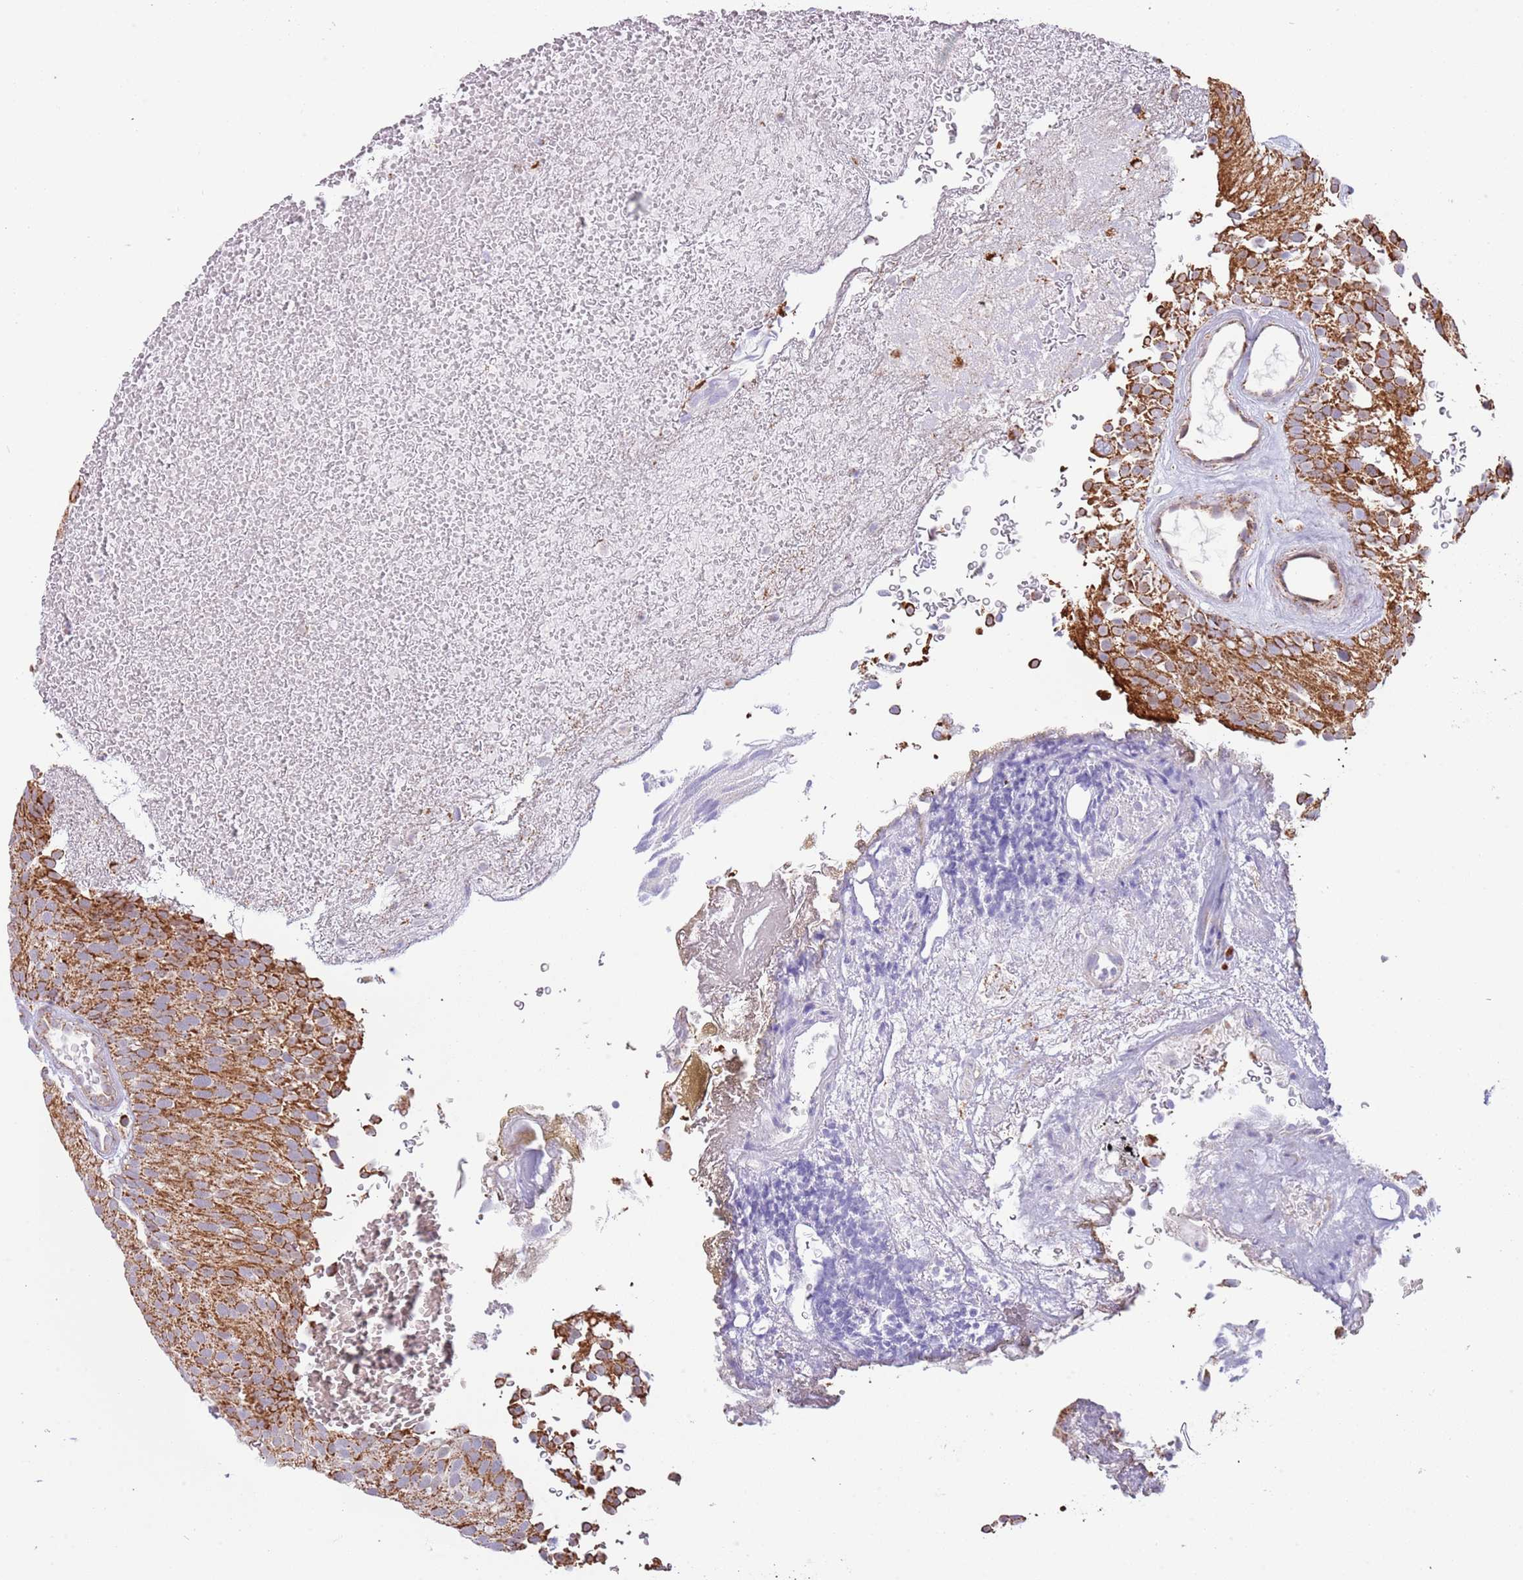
{"staining": {"intensity": "moderate", "quantity": ">75%", "location": "cytoplasmic/membranous"}, "tissue": "urothelial cancer", "cell_type": "Tumor cells", "image_type": "cancer", "snomed": [{"axis": "morphology", "description": "Urothelial carcinoma, Low grade"}, {"axis": "topography", "description": "Urinary bladder"}], "caption": "Protein staining by IHC reveals moderate cytoplasmic/membranous expression in approximately >75% of tumor cells in urothelial cancer.", "gene": "LHX6", "patient": {"sex": "male", "age": 78}}